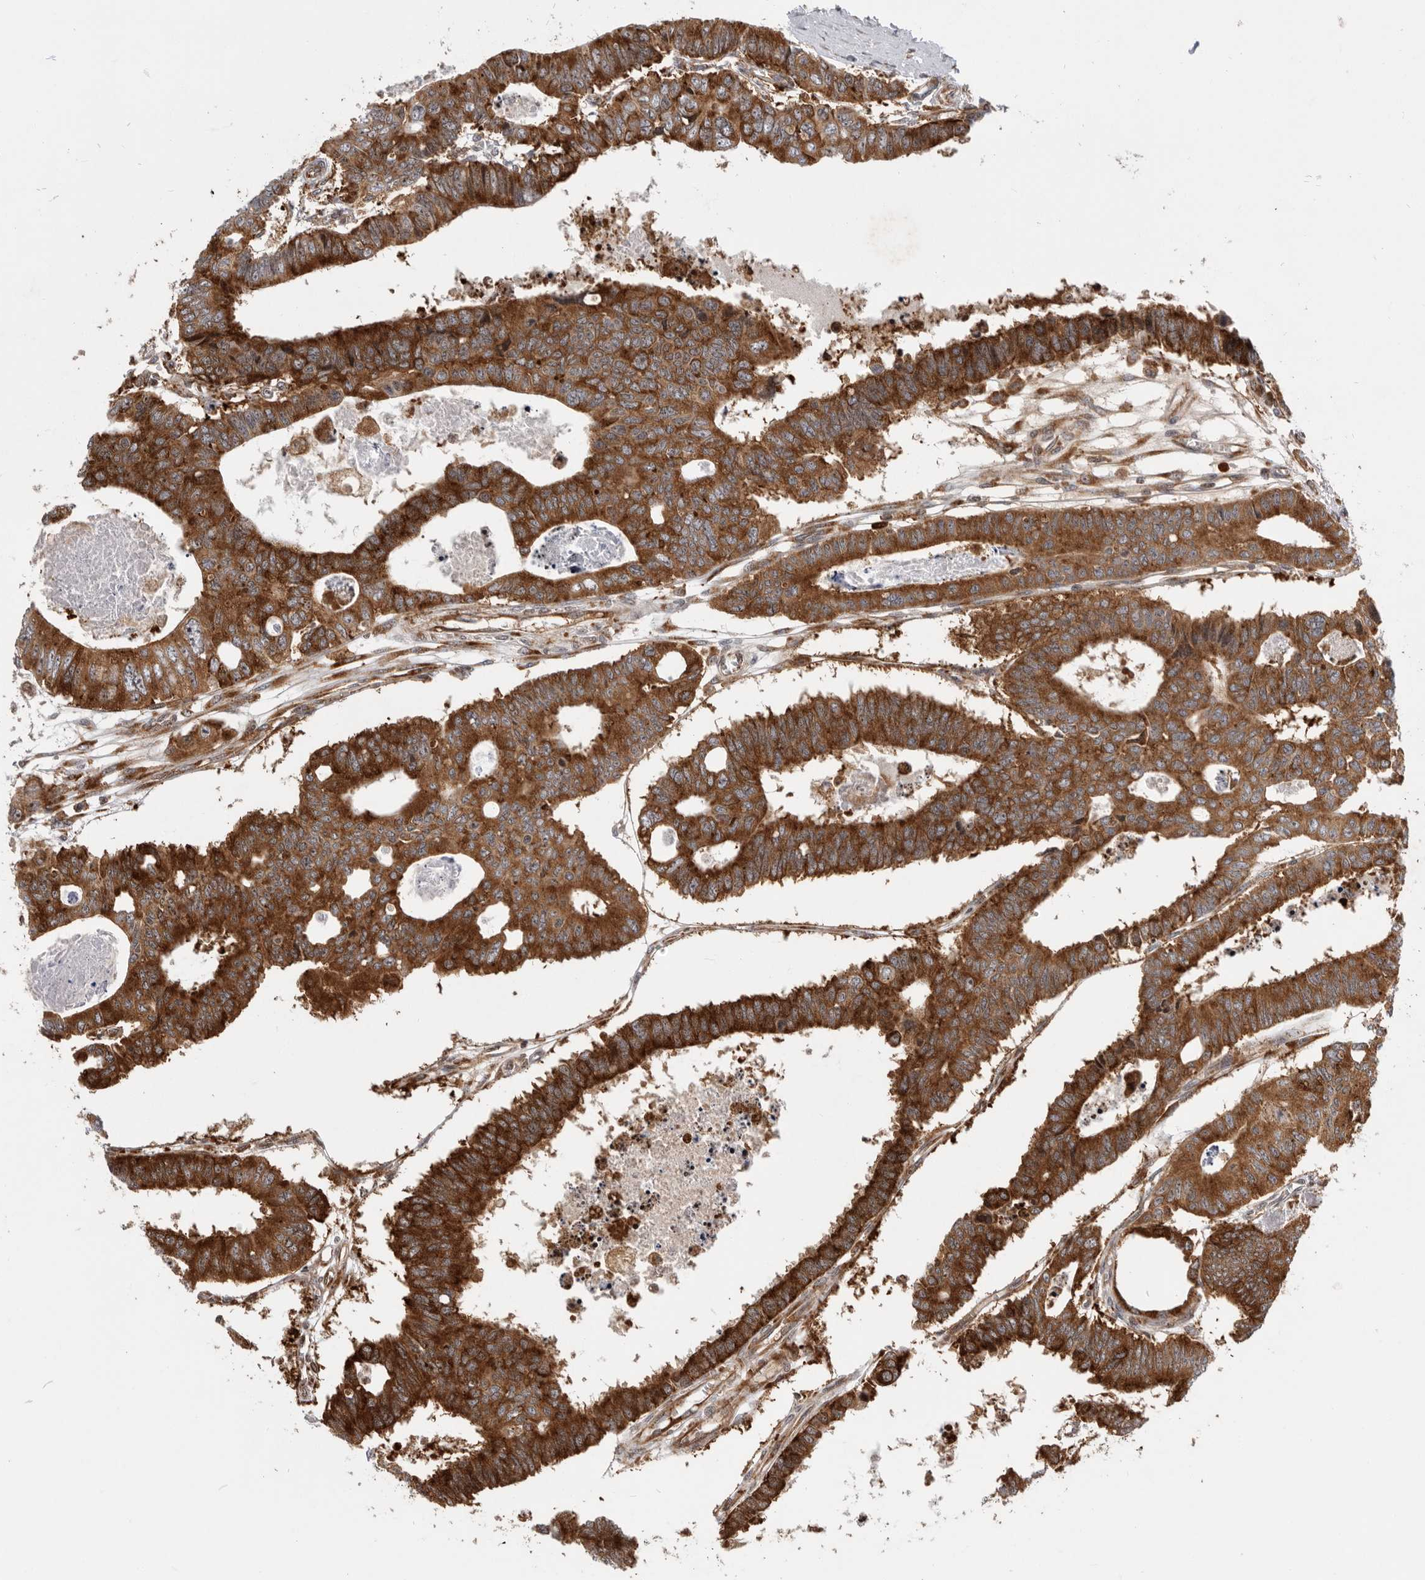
{"staining": {"intensity": "strong", "quantity": ">75%", "location": "cytoplasmic/membranous"}, "tissue": "colorectal cancer", "cell_type": "Tumor cells", "image_type": "cancer", "snomed": [{"axis": "morphology", "description": "Adenocarcinoma, NOS"}, {"axis": "topography", "description": "Rectum"}], "caption": "This histopathology image displays immunohistochemistry staining of human colorectal cancer, with high strong cytoplasmic/membranous expression in approximately >75% of tumor cells.", "gene": "FZD3", "patient": {"sex": "male", "age": 84}}